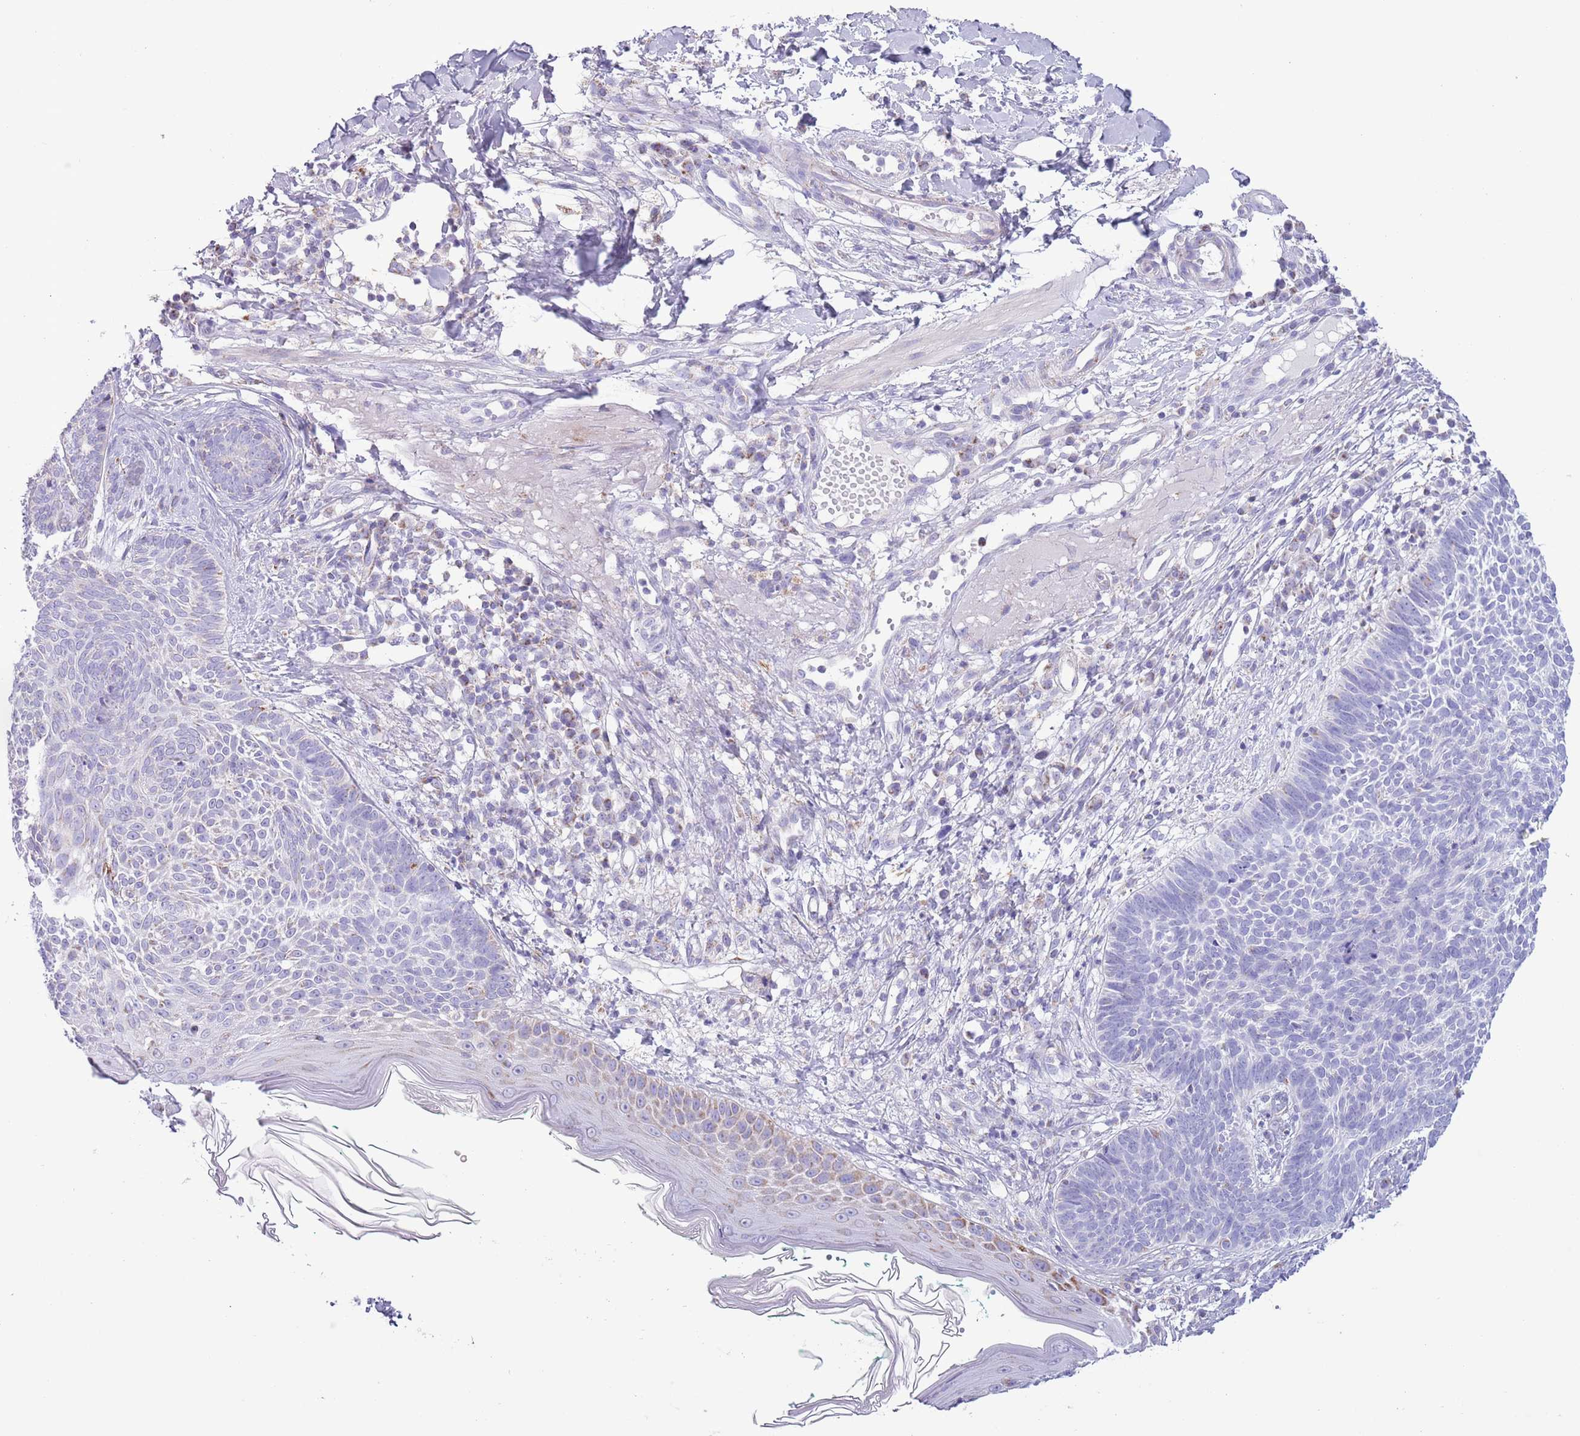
{"staining": {"intensity": "negative", "quantity": "none", "location": "none"}, "tissue": "skin cancer", "cell_type": "Tumor cells", "image_type": "cancer", "snomed": [{"axis": "morphology", "description": "Basal cell carcinoma"}, {"axis": "topography", "description": "Skin"}], "caption": "Skin basal cell carcinoma stained for a protein using immunohistochemistry (IHC) exhibits no expression tumor cells.", "gene": "ATP6V1B1", "patient": {"sex": "male", "age": 72}}